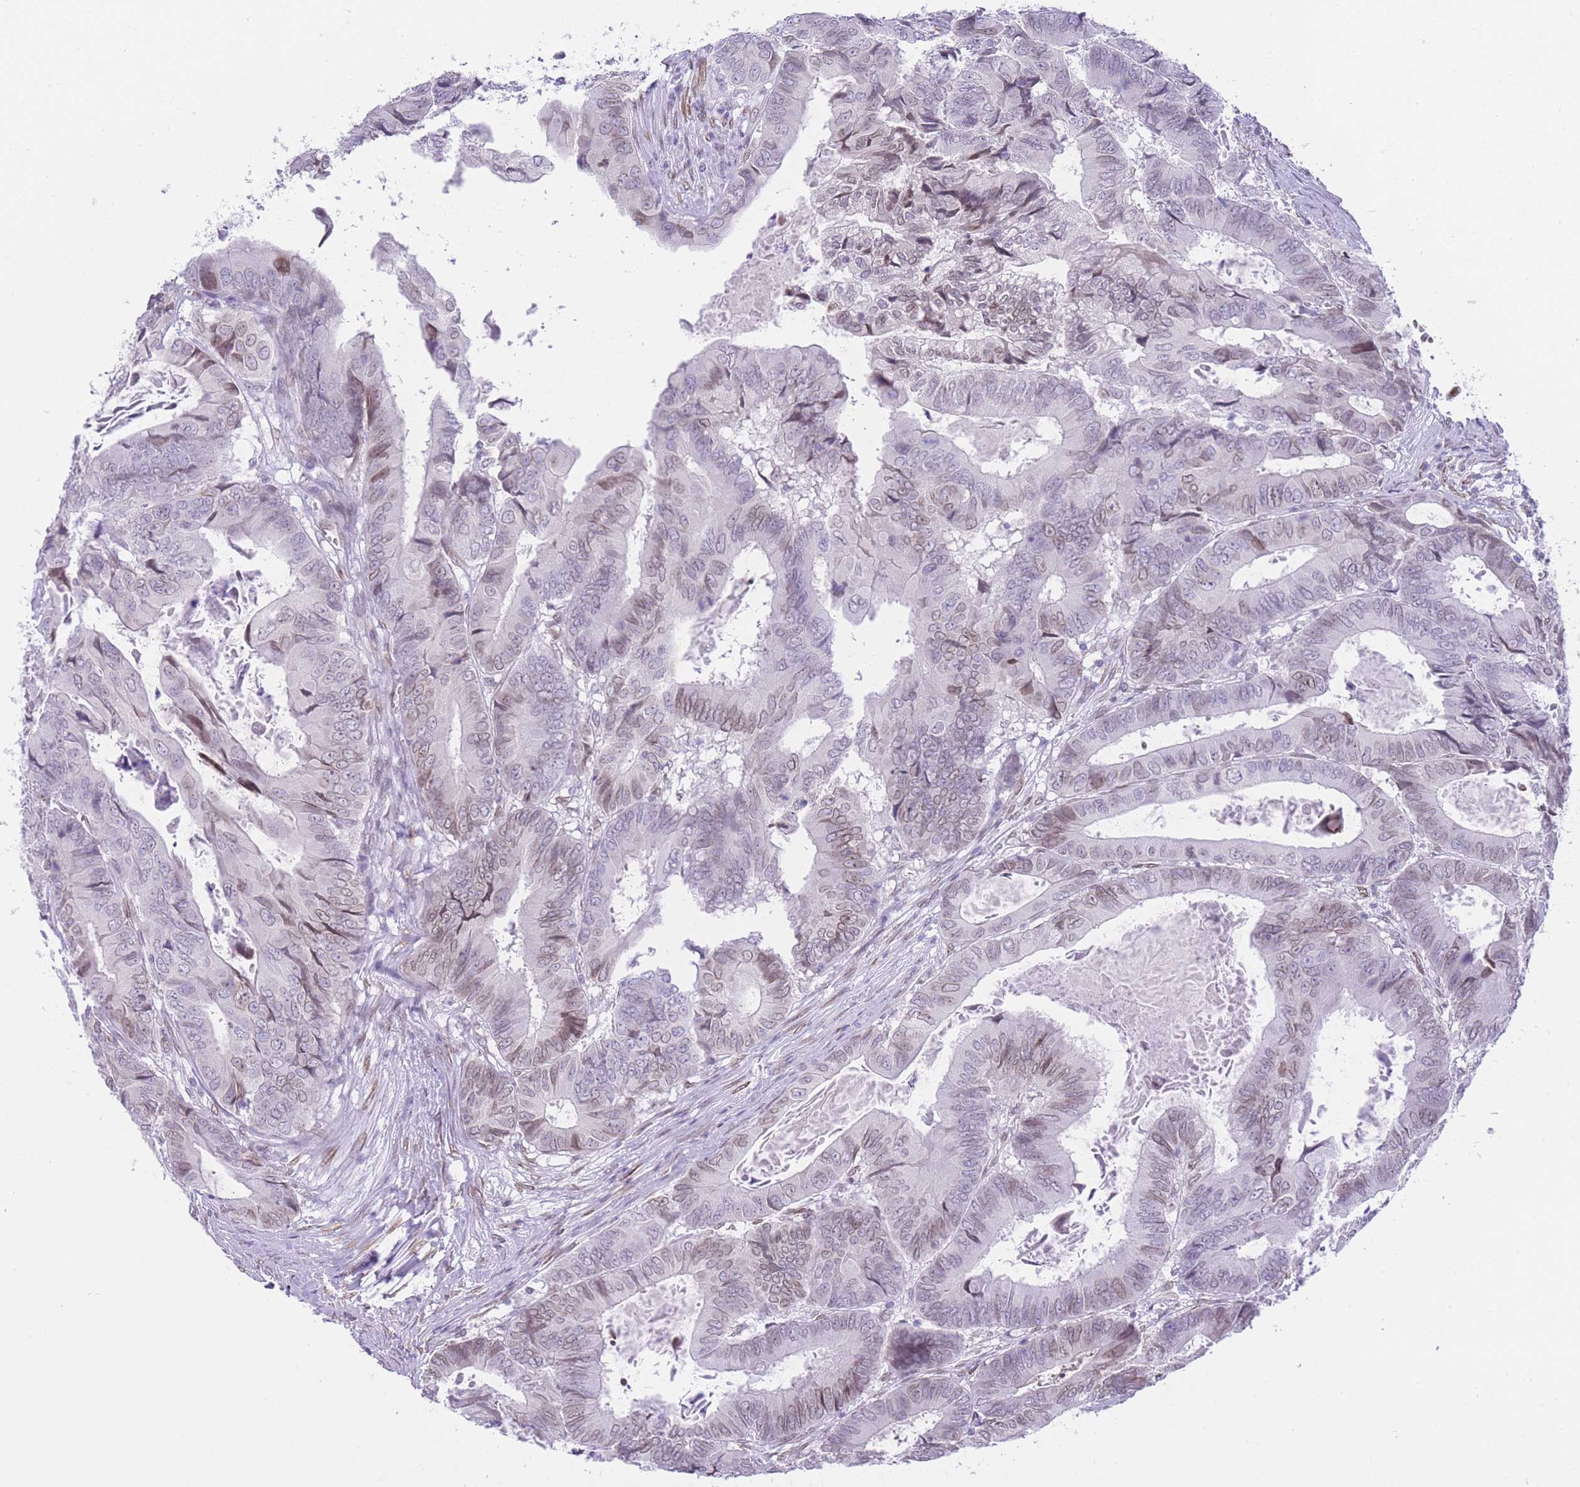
{"staining": {"intensity": "weak", "quantity": "25%-75%", "location": "nuclear"}, "tissue": "colorectal cancer", "cell_type": "Tumor cells", "image_type": "cancer", "snomed": [{"axis": "morphology", "description": "Adenocarcinoma, NOS"}, {"axis": "topography", "description": "Colon"}], "caption": "A histopathology image of adenocarcinoma (colorectal) stained for a protein shows weak nuclear brown staining in tumor cells.", "gene": "OR10AD1", "patient": {"sex": "male", "age": 85}}